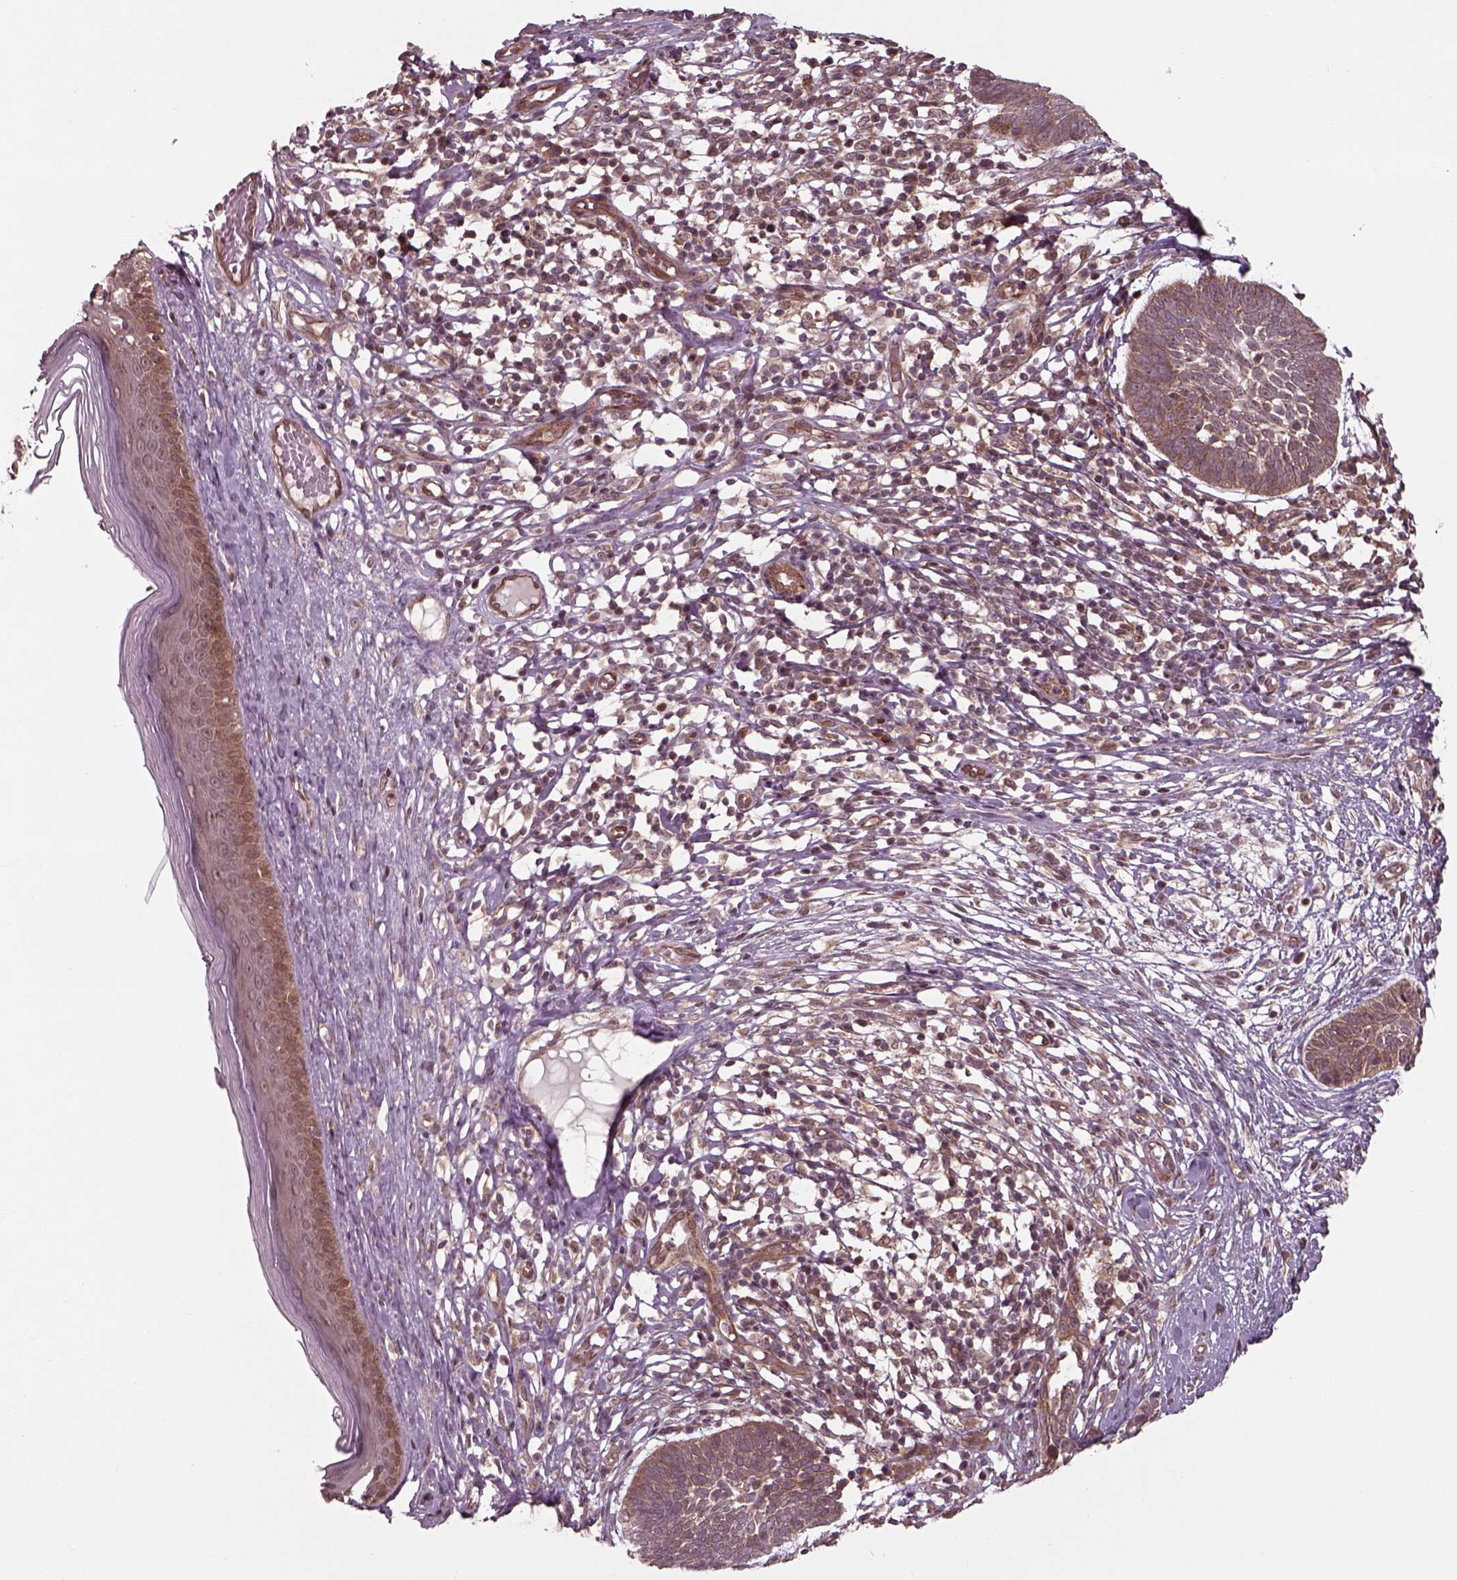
{"staining": {"intensity": "moderate", "quantity": ">75%", "location": "cytoplasmic/membranous"}, "tissue": "skin cancer", "cell_type": "Tumor cells", "image_type": "cancer", "snomed": [{"axis": "morphology", "description": "Basal cell carcinoma"}, {"axis": "topography", "description": "Skin"}], "caption": "Protein staining demonstrates moderate cytoplasmic/membranous positivity in about >75% of tumor cells in skin basal cell carcinoma. (Brightfield microscopy of DAB IHC at high magnification).", "gene": "CHMP3", "patient": {"sex": "male", "age": 85}}